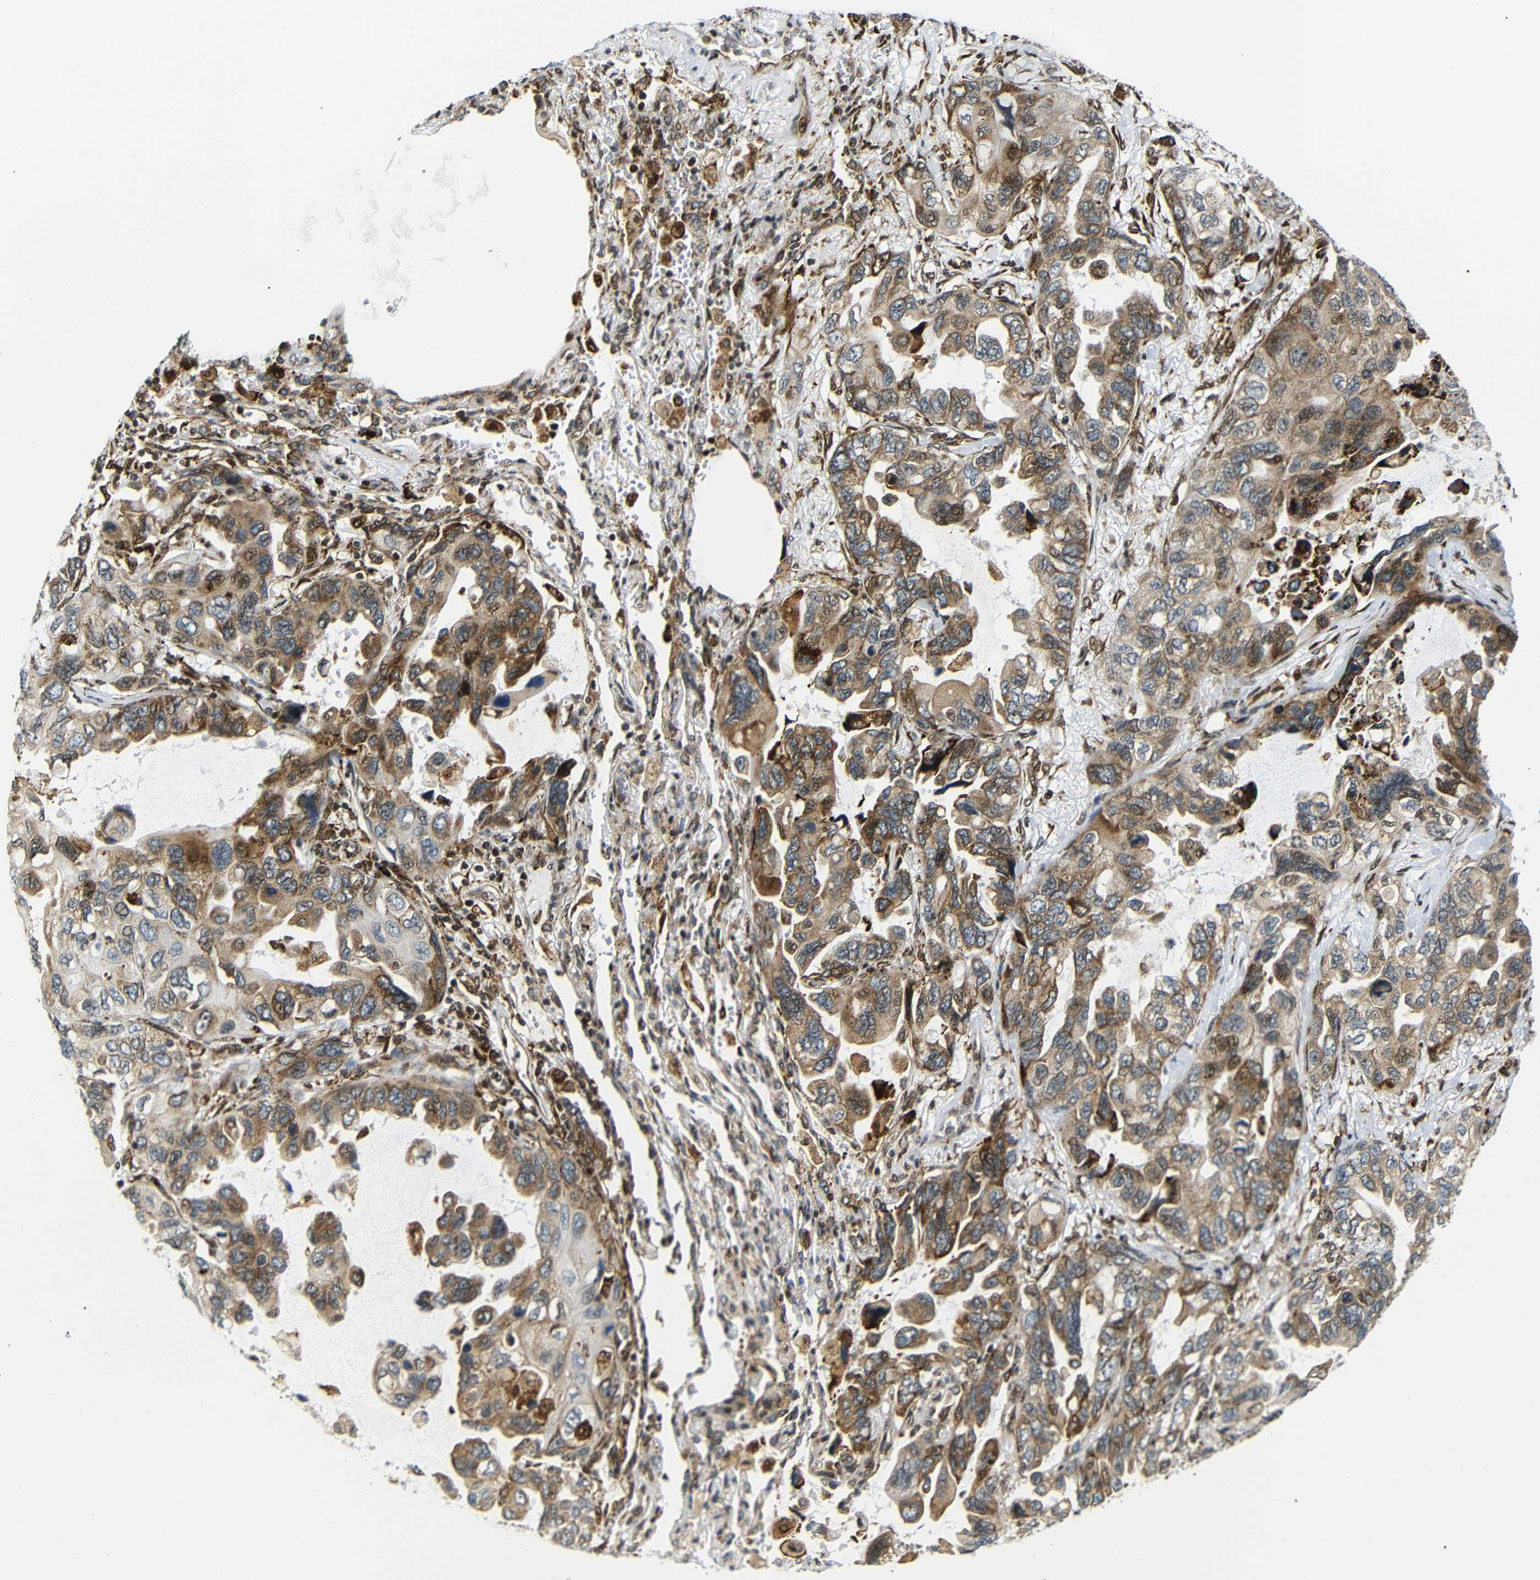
{"staining": {"intensity": "moderate", "quantity": ">75%", "location": "cytoplasmic/membranous"}, "tissue": "lung cancer", "cell_type": "Tumor cells", "image_type": "cancer", "snomed": [{"axis": "morphology", "description": "Squamous cell carcinoma, NOS"}, {"axis": "topography", "description": "Lung"}], "caption": "Lung cancer (squamous cell carcinoma) tissue exhibits moderate cytoplasmic/membranous staining in about >75% of tumor cells, visualized by immunohistochemistry. The protein is stained brown, and the nuclei are stained in blue (DAB IHC with brightfield microscopy, high magnification).", "gene": "SPCS2", "patient": {"sex": "female", "age": 73}}